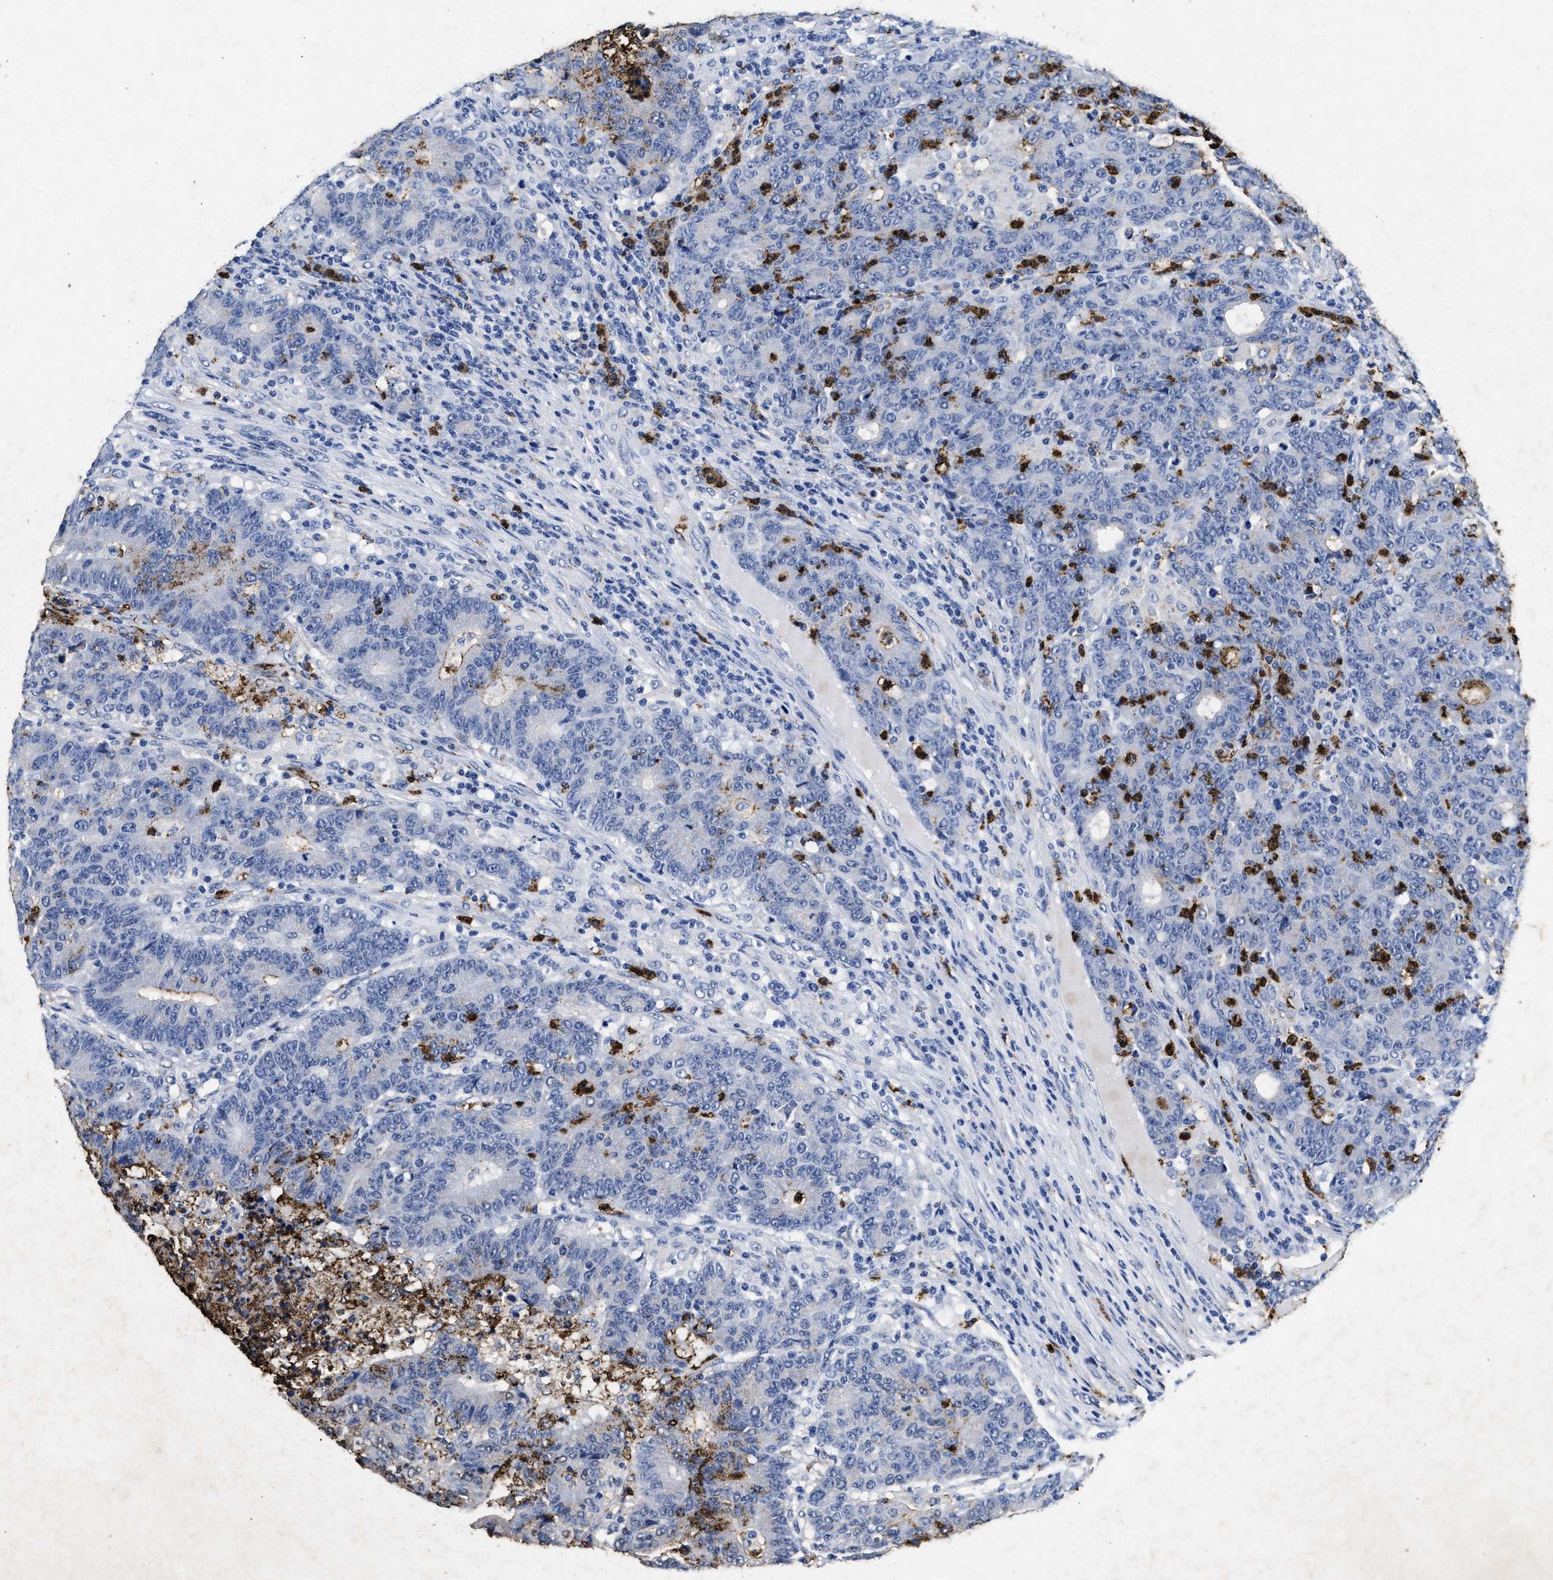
{"staining": {"intensity": "negative", "quantity": "none", "location": "none"}, "tissue": "colorectal cancer", "cell_type": "Tumor cells", "image_type": "cancer", "snomed": [{"axis": "morphology", "description": "Normal tissue, NOS"}, {"axis": "morphology", "description": "Adenocarcinoma, NOS"}, {"axis": "topography", "description": "Colon"}], "caption": "This is an IHC histopathology image of adenocarcinoma (colorectal). There is no expression in tumor cells.", "gene": "LTB4R2", "patient": {"sex": "female", "age": 75}}